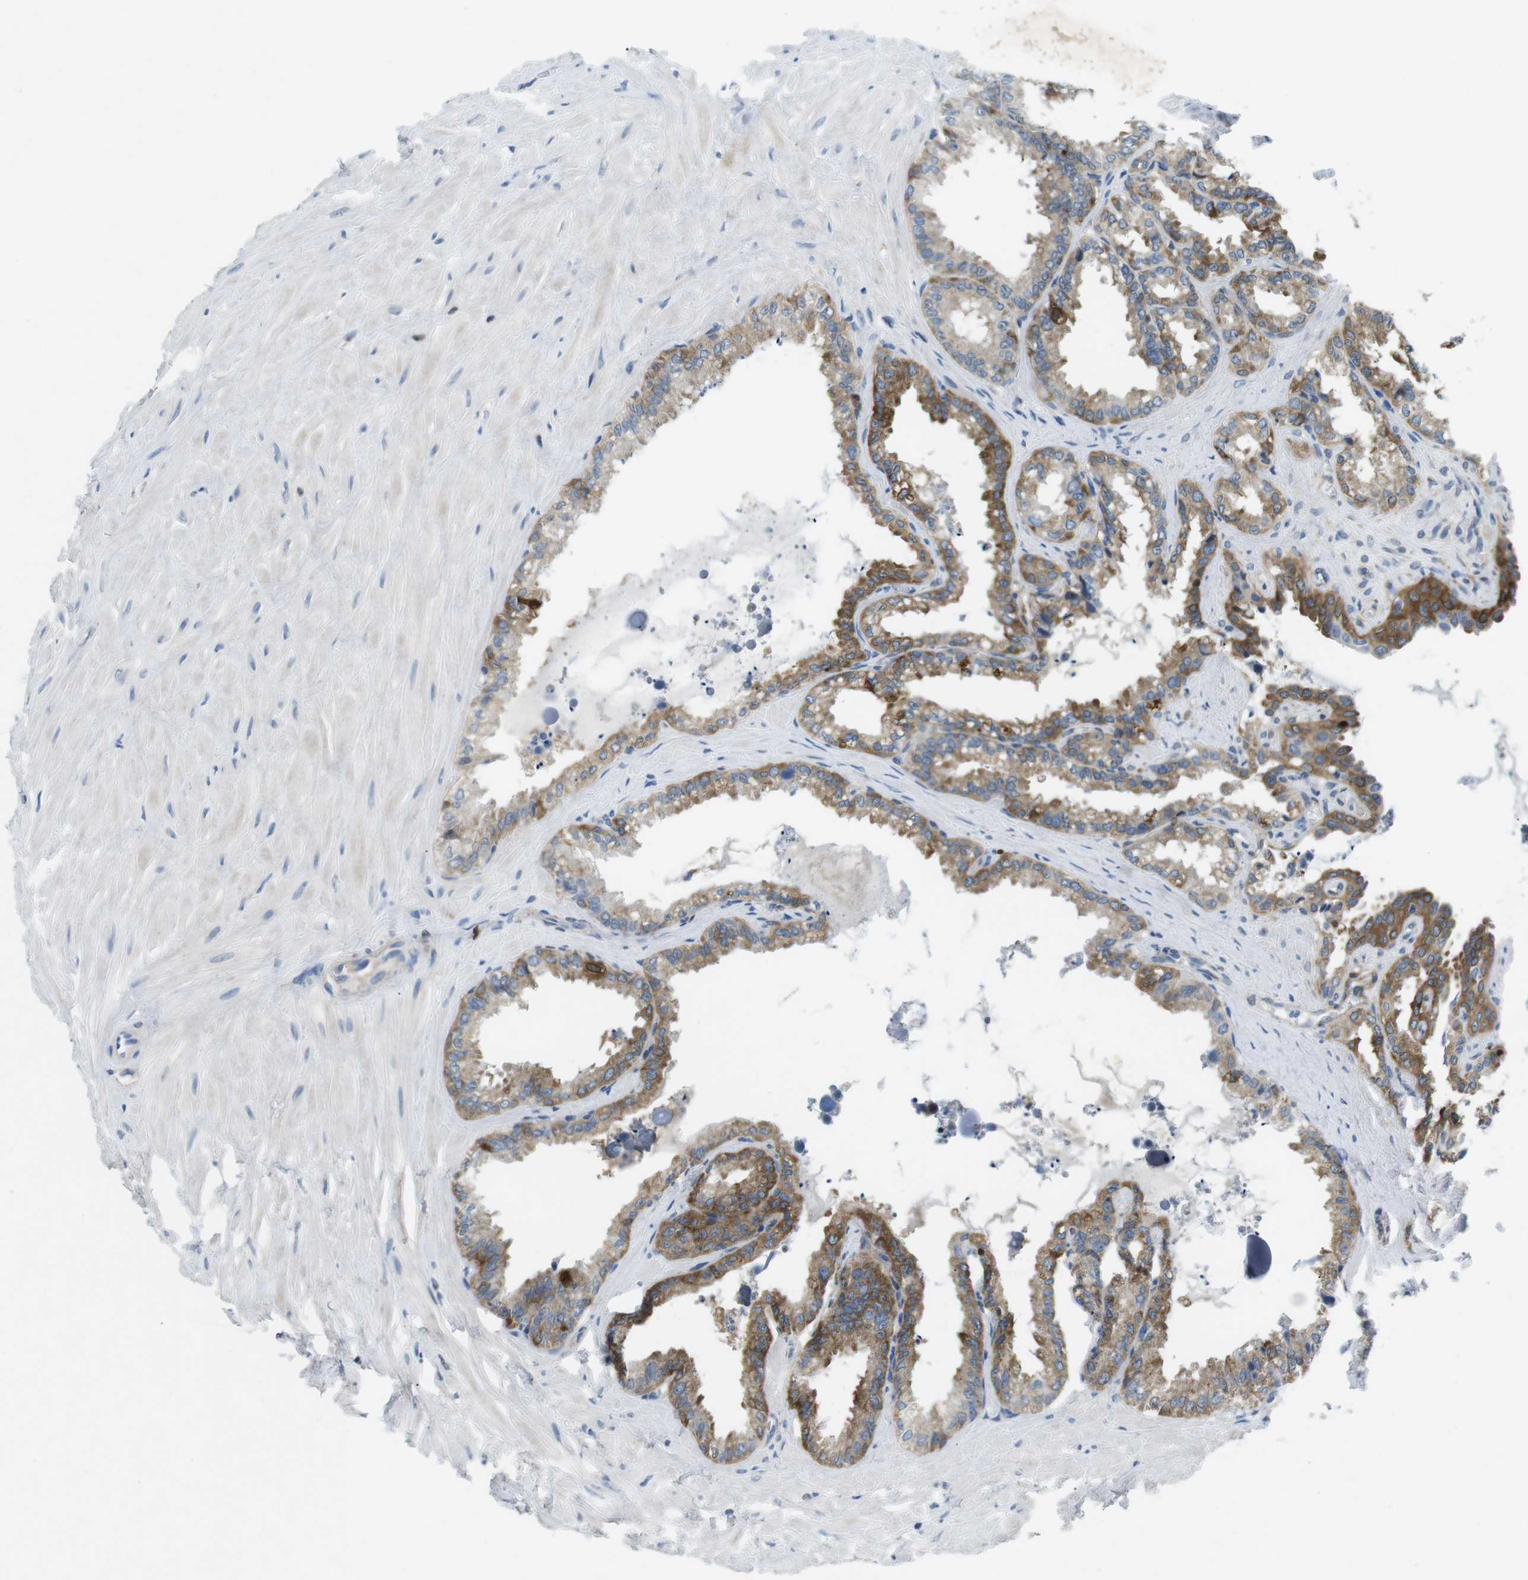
{"staining": {"intensity": "moderate", "quantity": ">75%", "location": "cytoplasmic/membranous"}, "tissue": "seminal vesicle", "cell_type": "Glandular cells", "image_type": "normal", "snomed": [{"axis": "morphology", "description": "Normal tissue, NOS"}, {"axis": "topography", "description": "Seminal veicle"}], "caption": "DAB immunohistochemical staining of normal seminal vesicle demonstrates moderate cytoplasmic/membranous protein expression in about >75% of glandular cells. (brown staining indicates protein expression, while blue staining denotes nuclei).", "gene": "PHLDA1", "patient": {"sex": "male", "age": 64}}